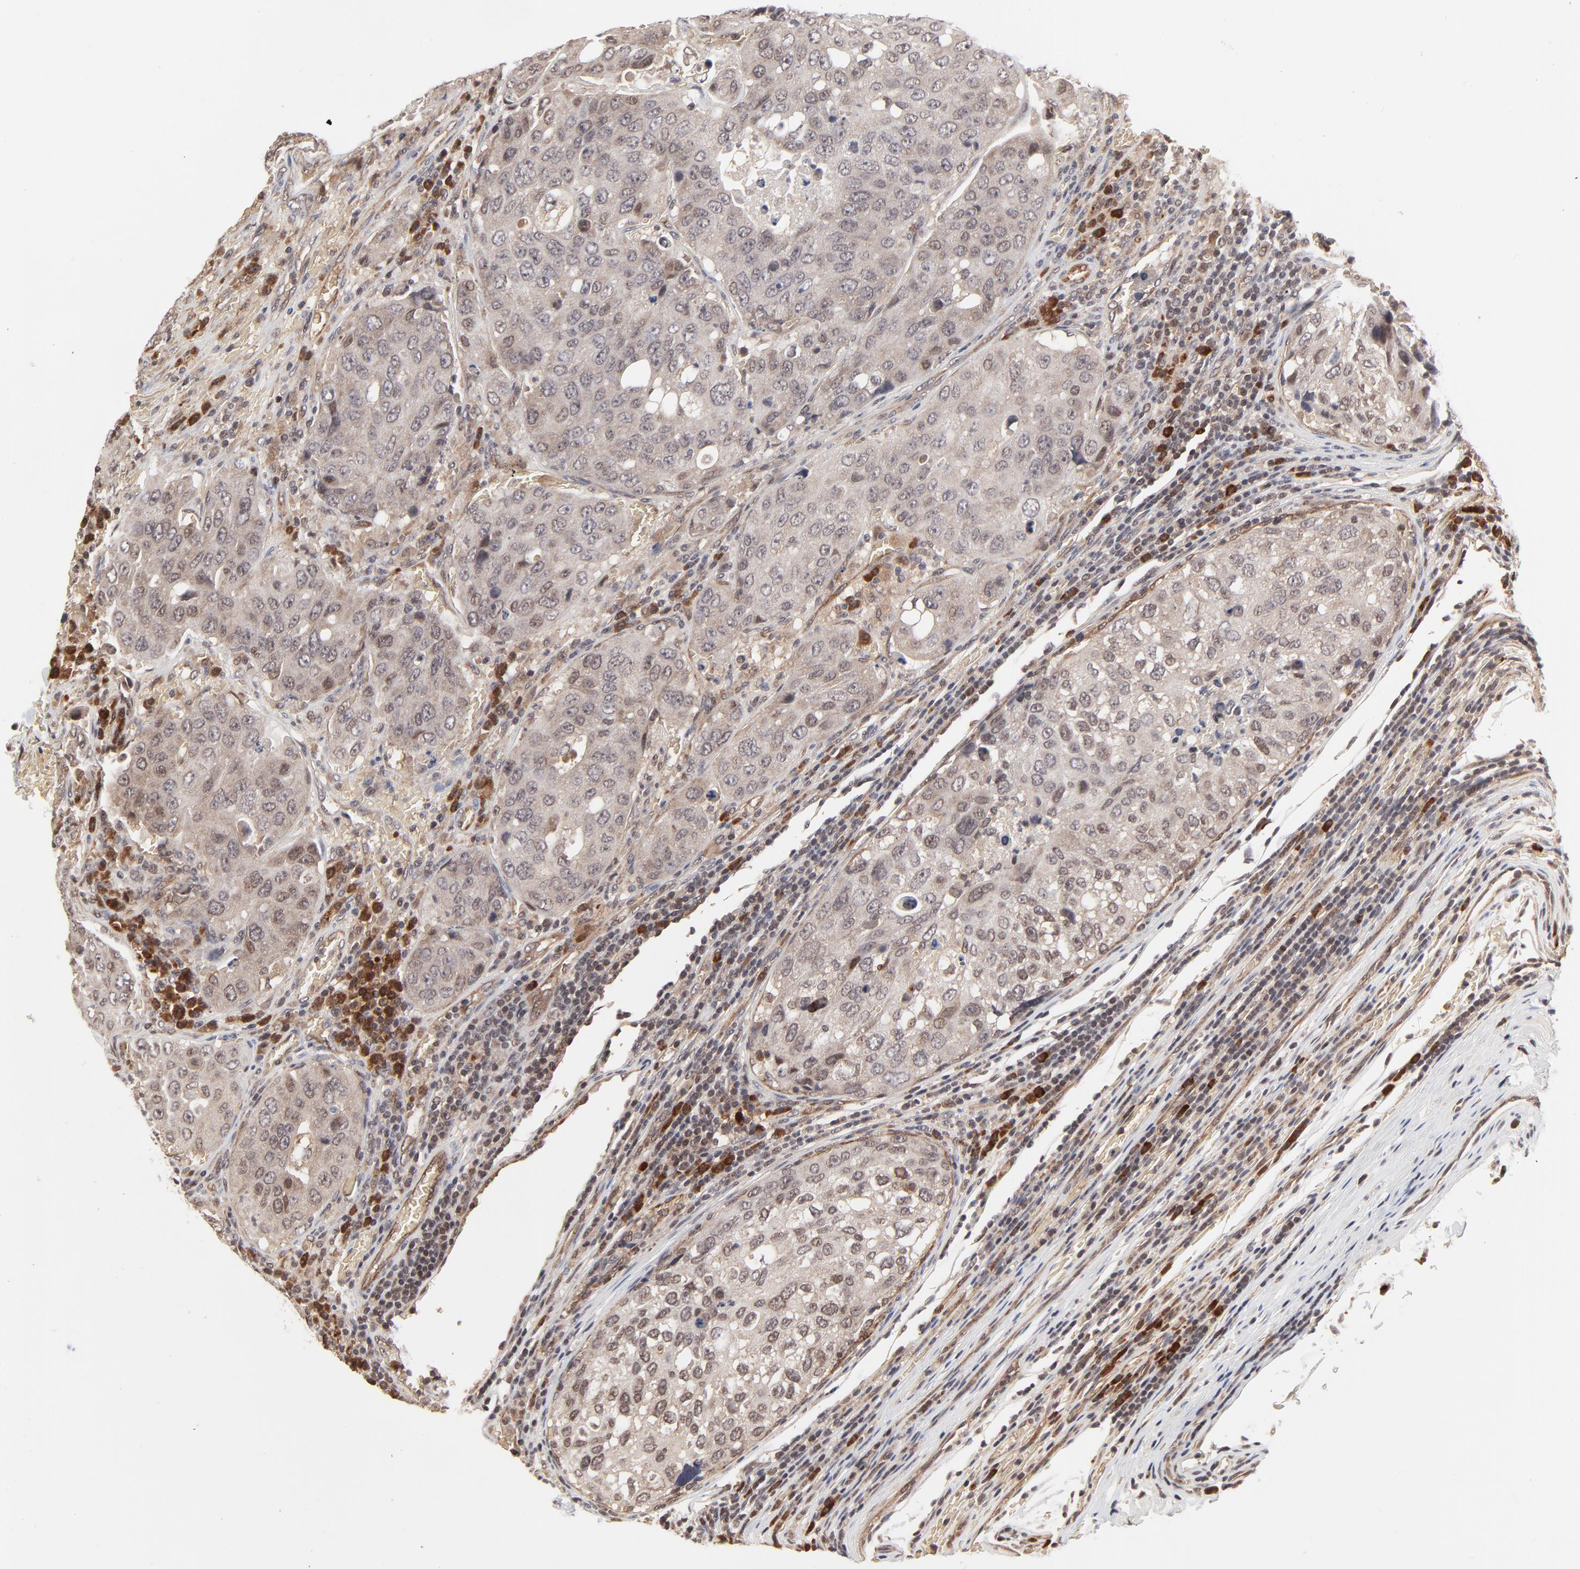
{"staining": {"intensity": "weak", "quantity": ">75%", "location": "cytoplasmic/membranous"}, "tissue": "urothelial cancer", "cell_type": "Tumor cells", "image_type": "cancer", "snomed": [{"axis": "morphology", "description": "Urothelial carcinoma, High grade"}, {"axis": "topography", "description": "Lymph node"}, {"axis": "topography", "description": "Urinary bladder"}], "caption": "Immunohistochemistry photomicrograph of urothelial carcinoma (high-grade) stained for a protein (brown), which displays low levels of weak cytoplasmic/membranous staining in approximately >75% of tumor cells.", "gene": "CASP10", "patient": {"sex": "male", "age": 51}}